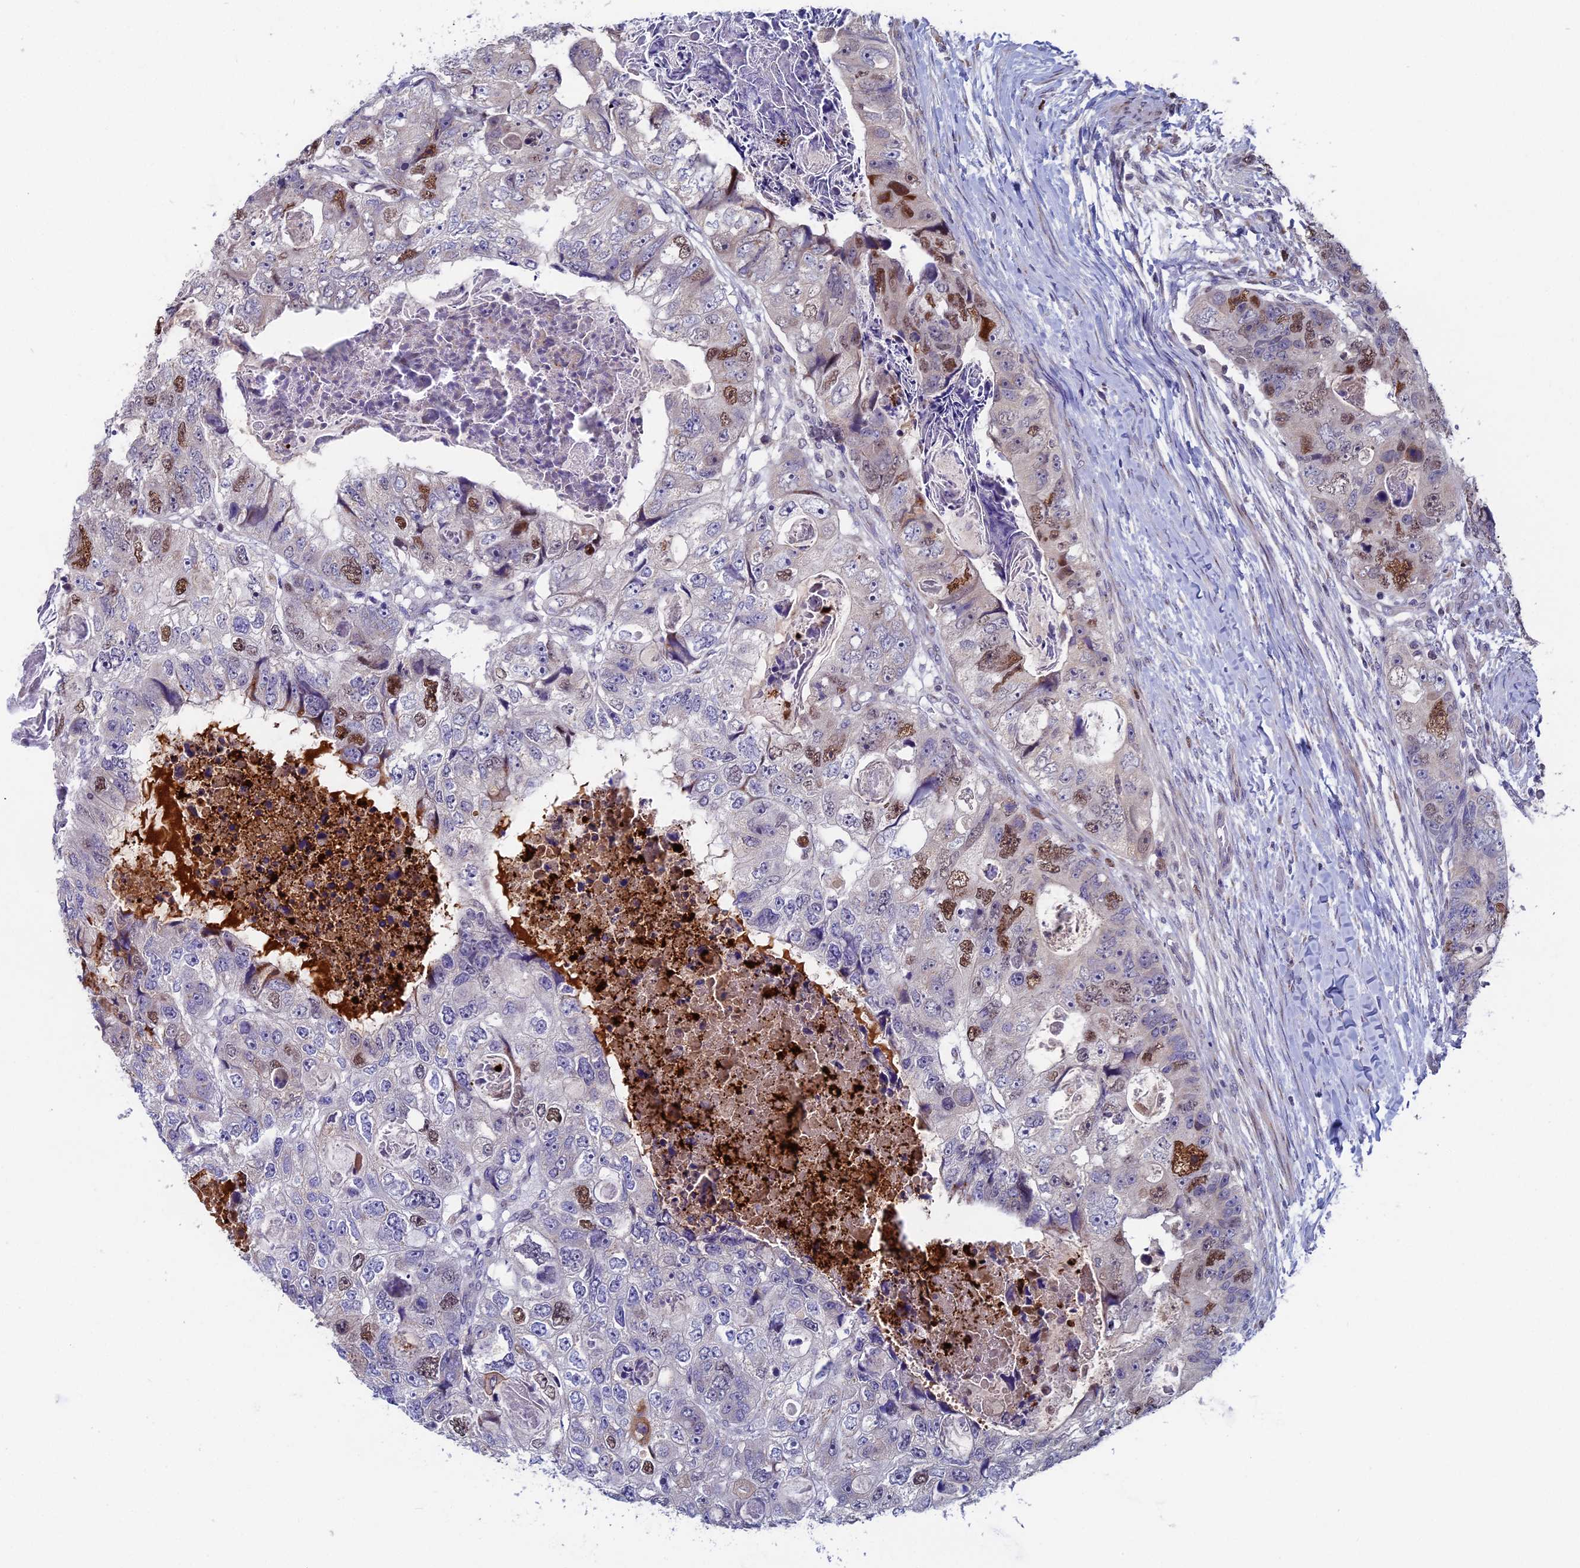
{"staining": {"intensity": "moderate", "quantity": "<25%", "location": "nuclear"}, "tissue": "colorectal cancer", "cell_type": "Tumor cells", "image_type": "cancer", "snomed": [{"axis": "morphology", "description": "Adenocarcinoma, NOS"}, {"axis": "topography", "description": "Rectum"}], "caption": "Protein analysis of adenocarcinoma (colorectal) tissue displays moderate nuclear positivity in about <25% of tumor cells.", "gene": "LIG1", "patient": {"sex": "male", "age": 59}}